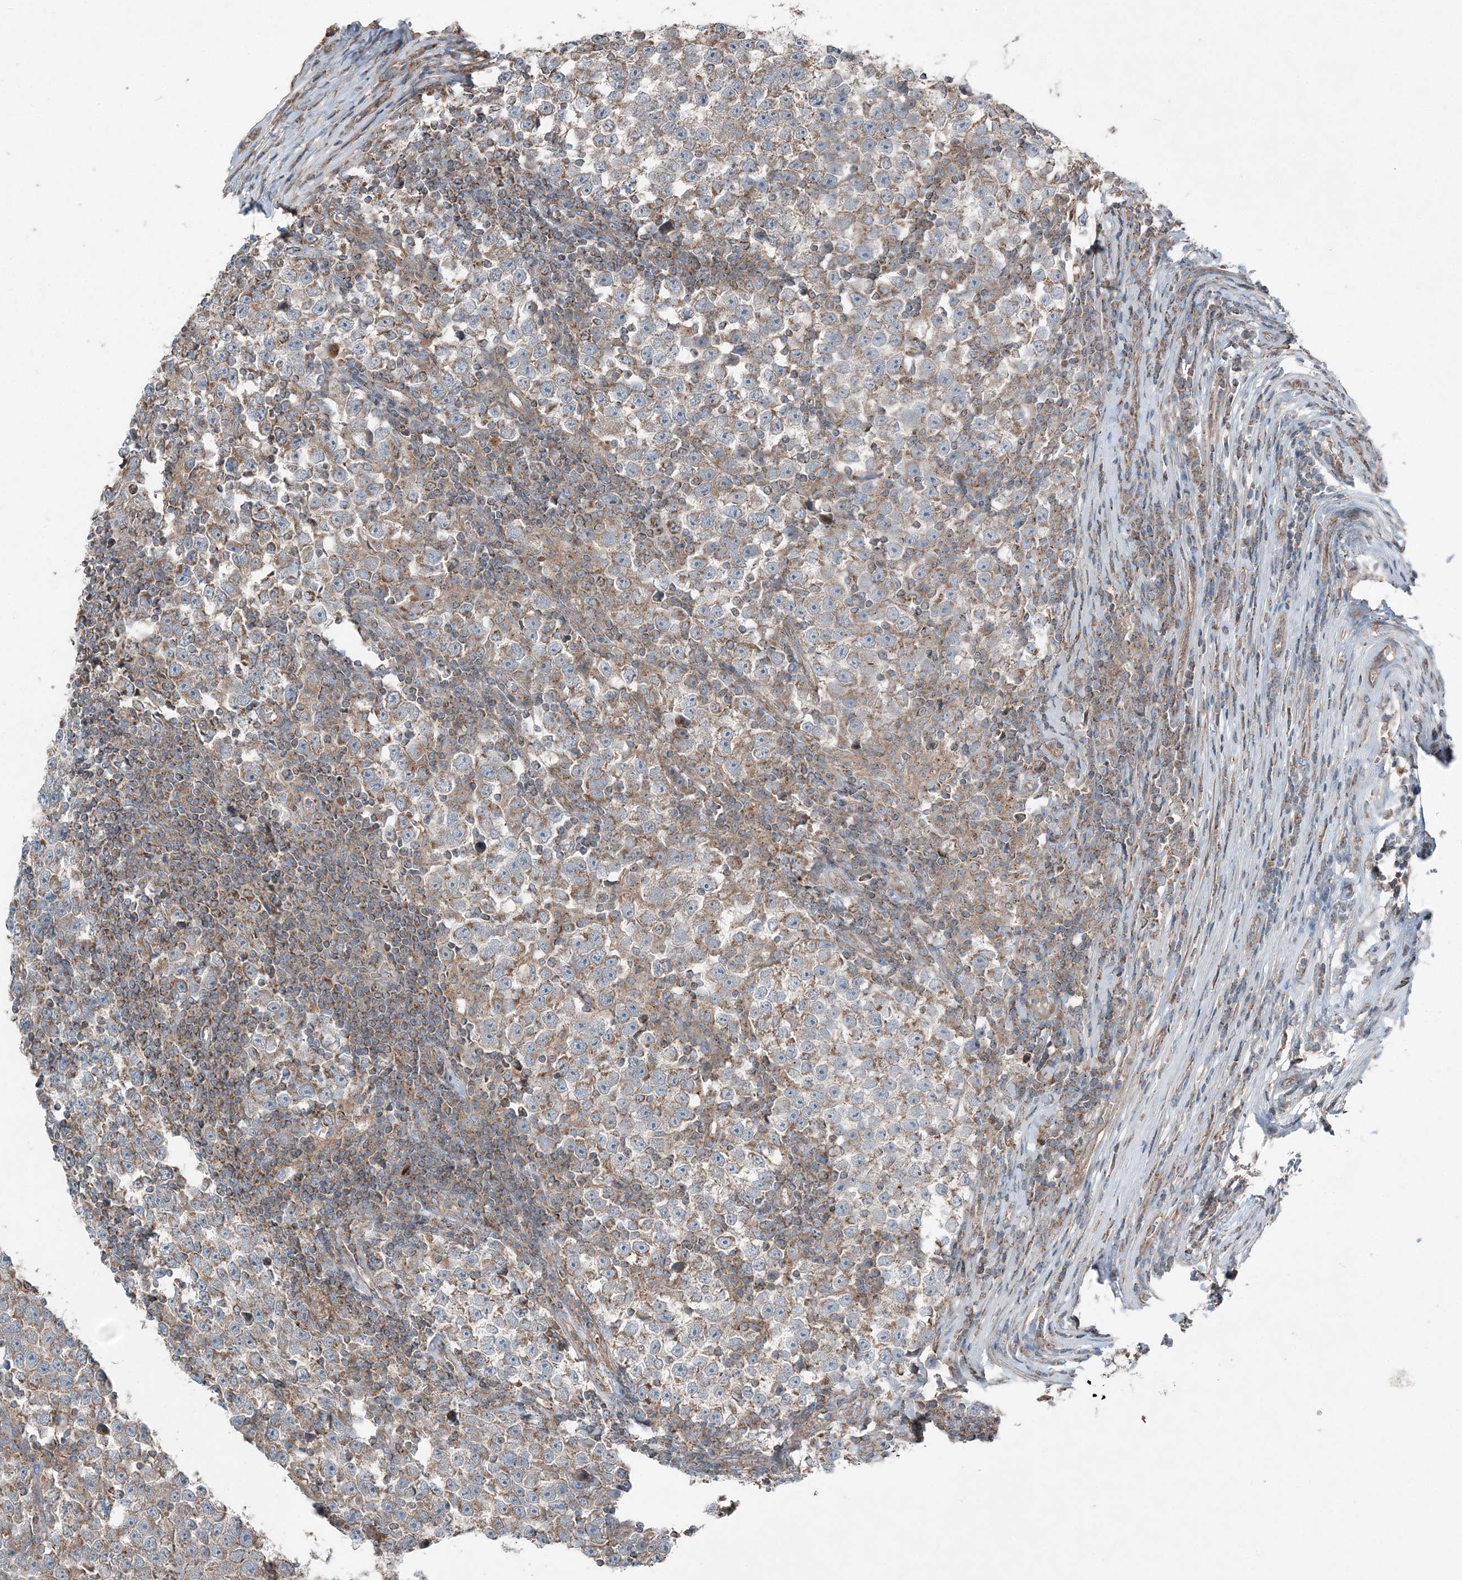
{"staining": {"intensity": "weak", "quantity": ">75%", "location": "cytoplasmic/membranous"}, "tissue": "testis cancer", "cell_type": "Tumor cells", "image_type": "cancer", "snomed": [{"axis": "morphology", "description": "Normal tissue, NOS"}, {"axis": "morphology", "description": "Seminoma, NOS"}, {"axis": "topography", "description": "Testis"}], "caption": "This micrograph exhibits immunohistochemistry staining of testis seminoma, with low weak cytoplasmic/membranous positivity in about >75% of tumor cells.", "gene": "KY", "patient": {"sex": "male", "age": 43}}